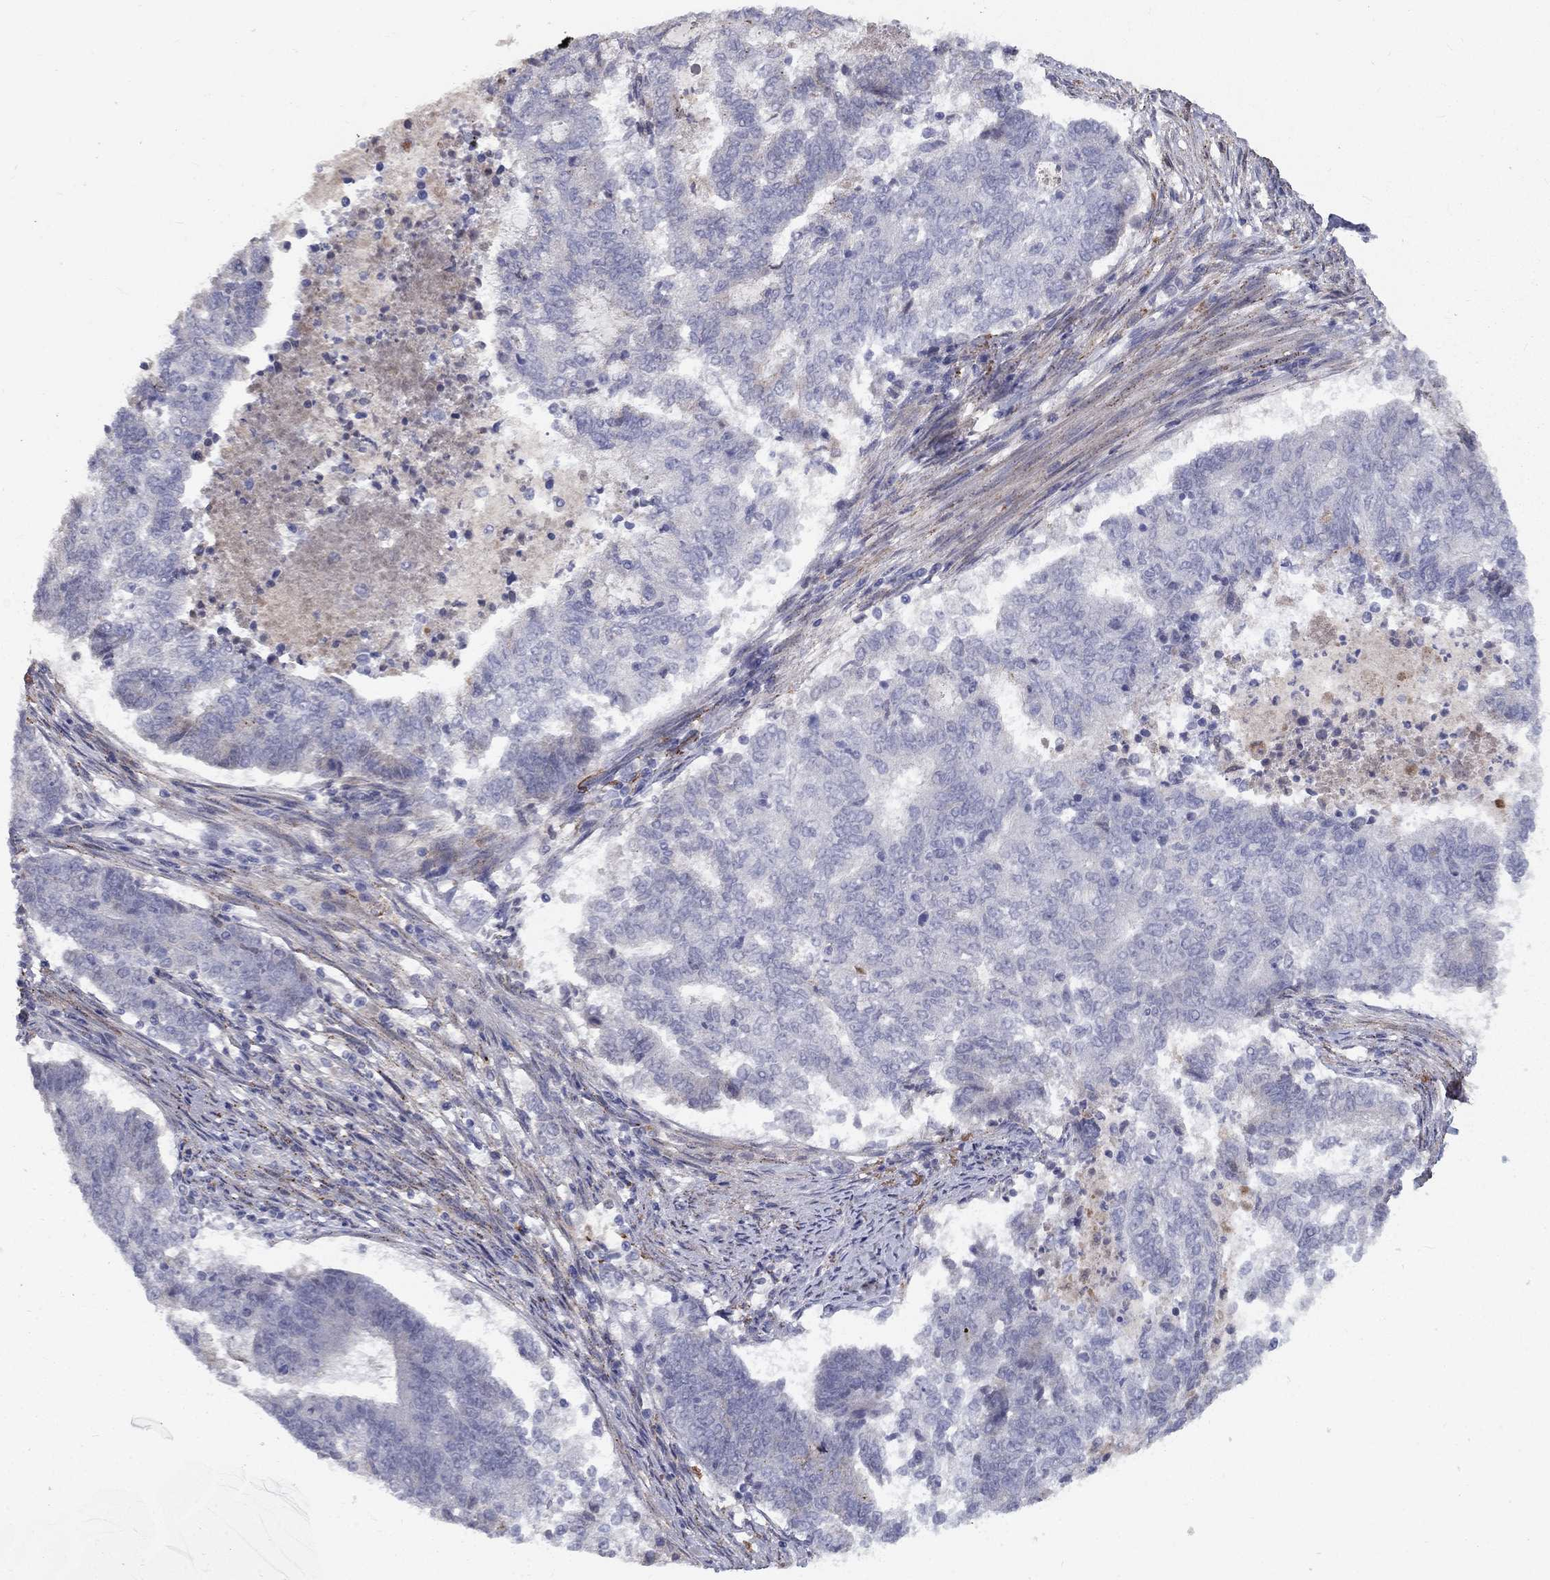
{"staining": {"intensity": "negative", "quantity": "none", "location": "none"}, "tissue": "endometrial cancer", "cell_type": "Tumor cells", "image_type": "cancer", "snomed": [{"axis": "morphology", "description": "Adenocarcinoma, NOS"}, {"axis": "topography", "description": "Endometrium"}], "caption": "Tumor cells show no significant staining in adenocarcinoma (endometrial).", "gene": "EPDR1", "patient": {"sex": "female", "age": 65}}